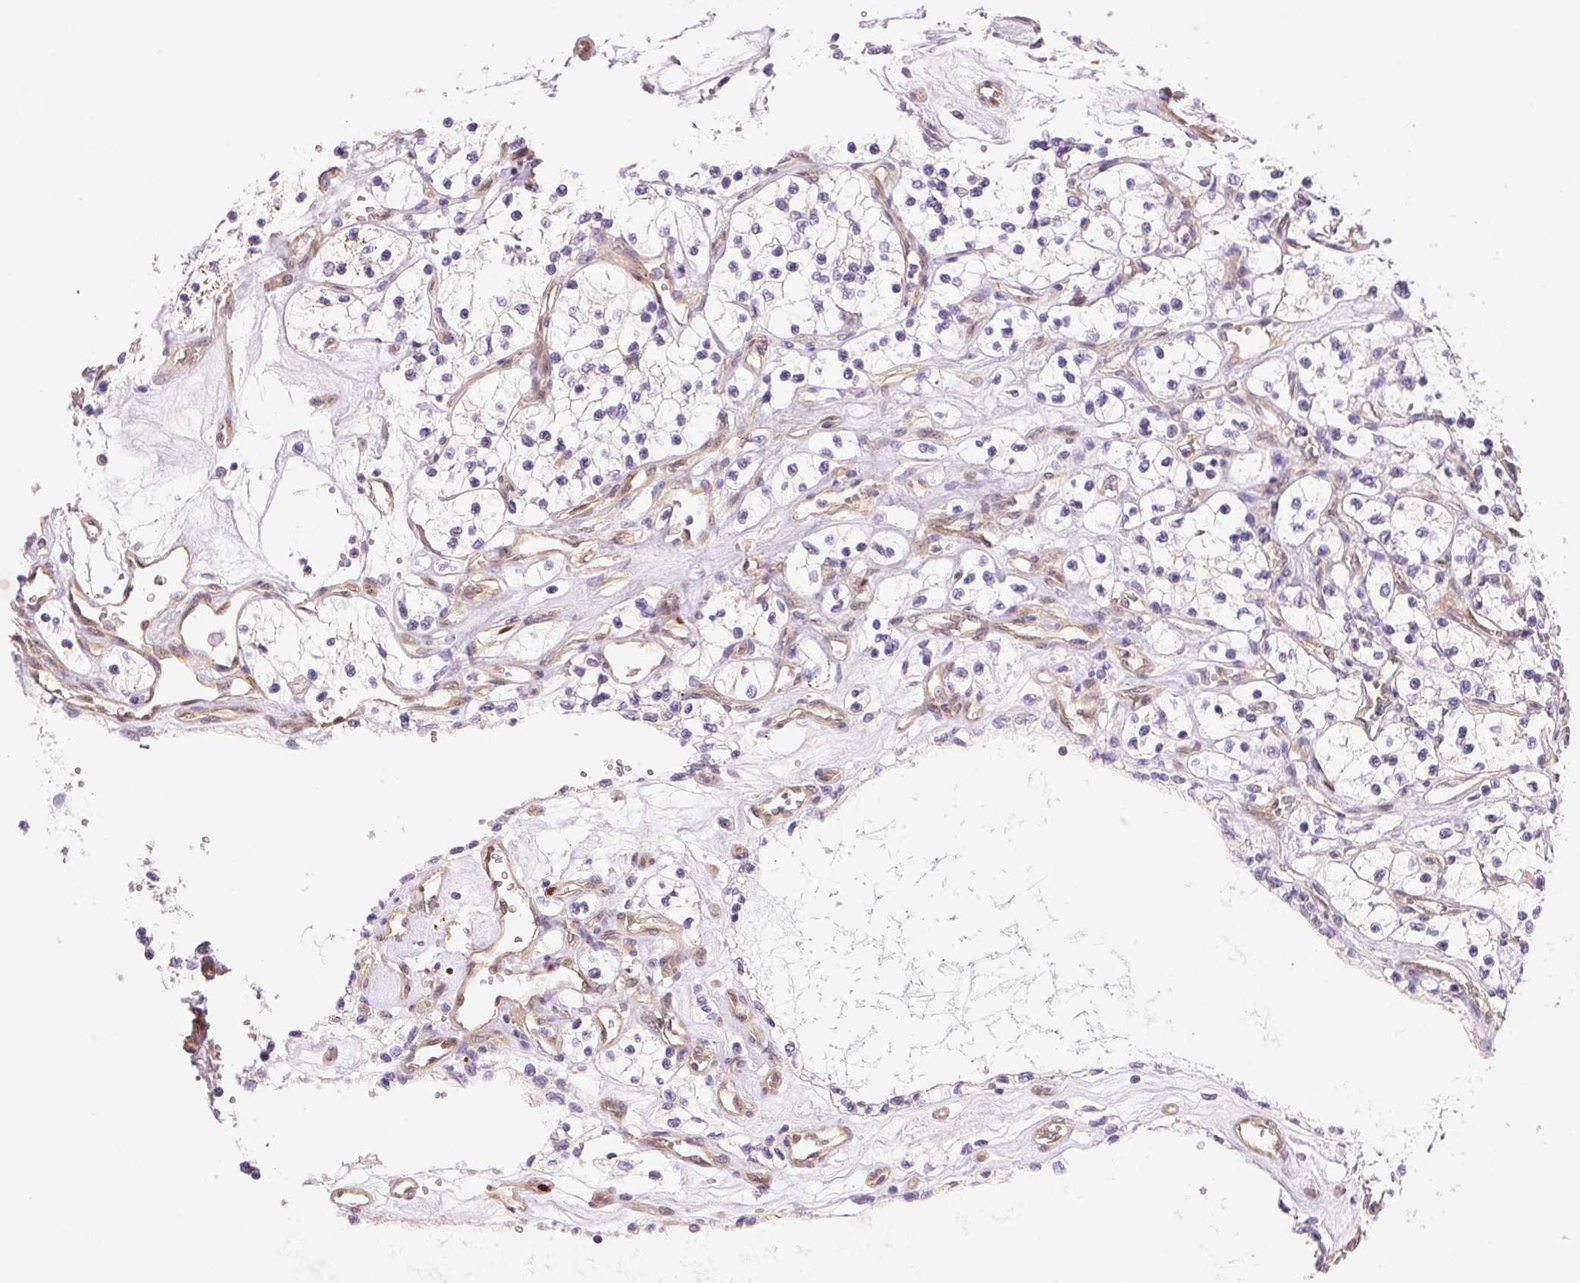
{"staining": {"intensity": "negative", "quantity": "none", "location": "none"}, "tissue": "renal cancer", "cell_type": "Tumor cells", "image_type": "cancer", "snomed": [{"axis": "morphology", "description": "Adenocarcinoma, NOS"}, {"axis": "topography", "description": "Kidney"}], "caption": "The micrograph exhibits no staining of tumor cells in adenocarcinoma (renal).", "gene": "SMTN", "patient": {"sex": "female", "age": 69}}